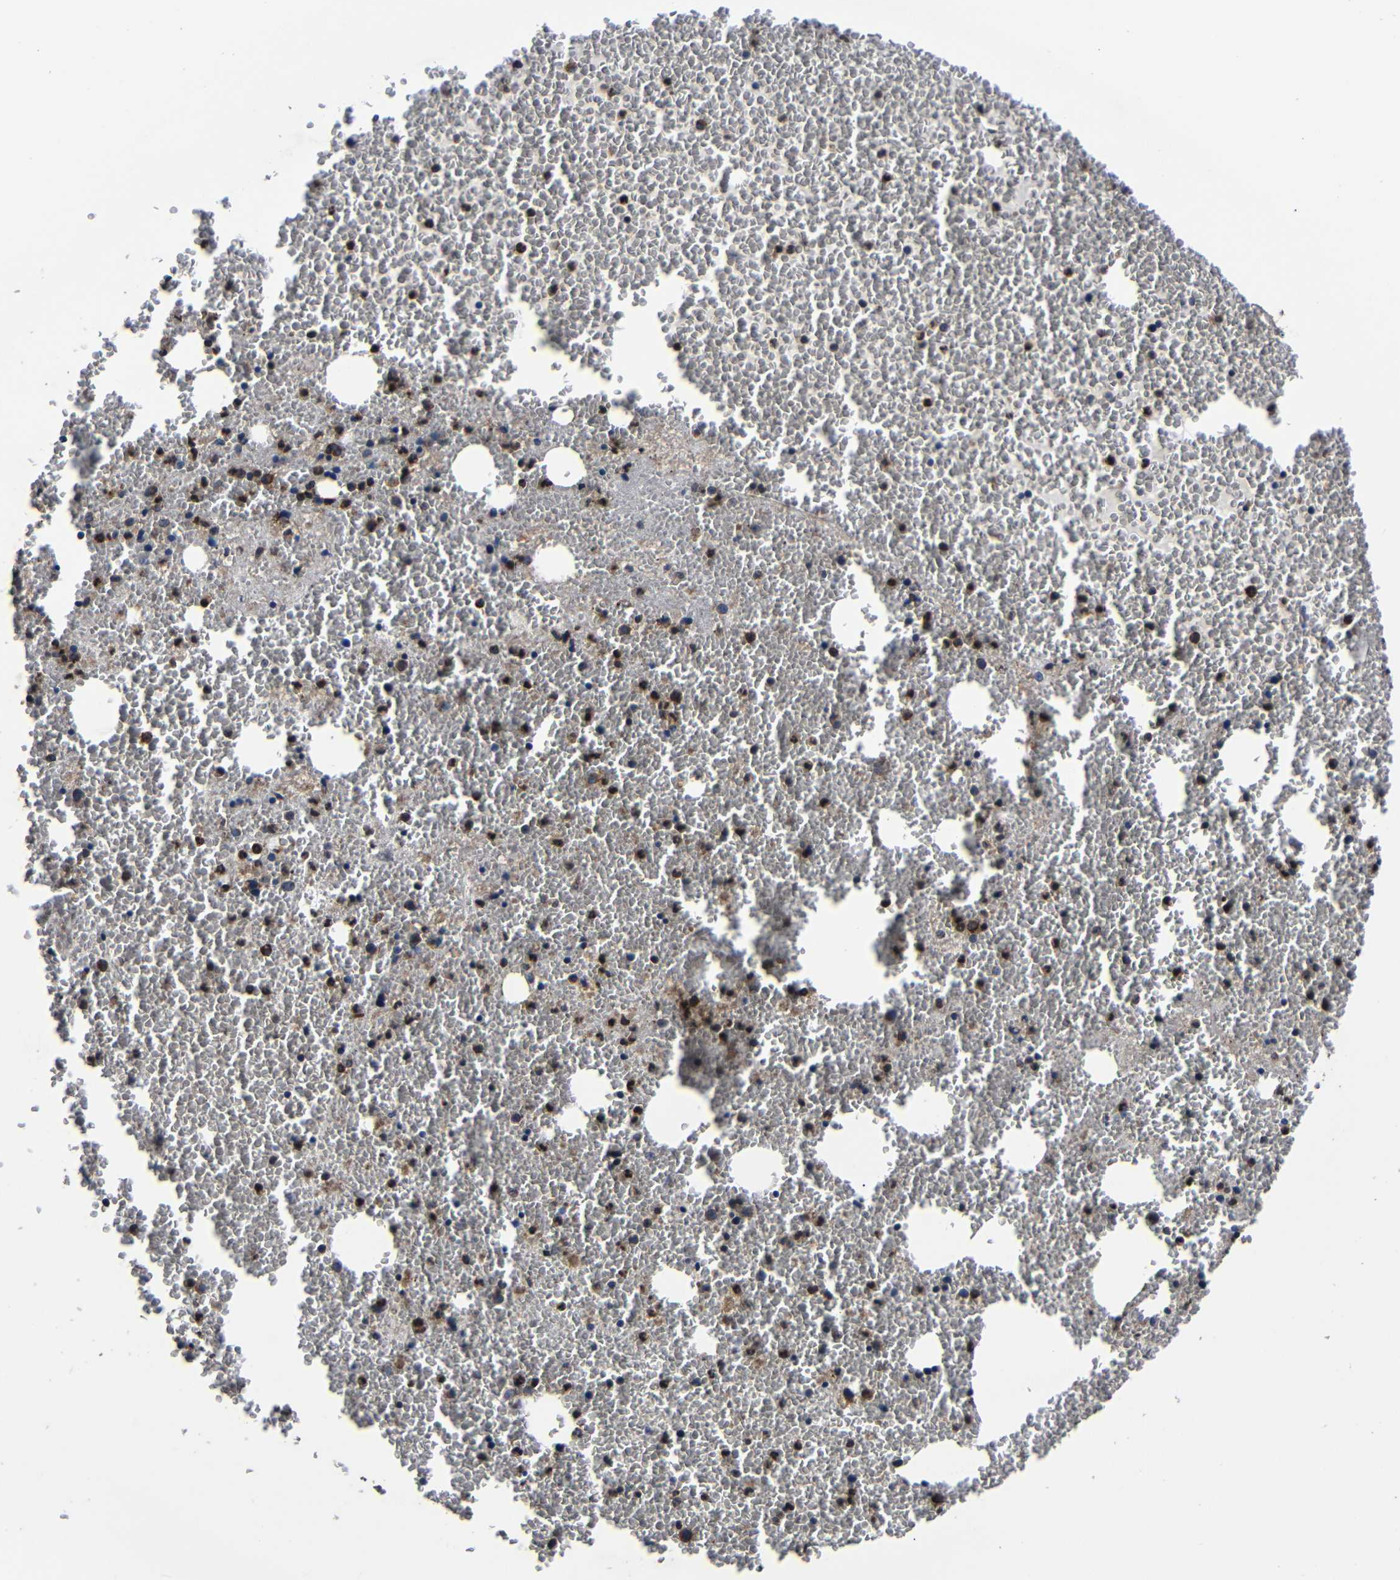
{"staining": {"intensity": "moderate", "quantity": "25%-75%", "location": "cytoplasmic/membranous"}, "tissue": "bone marrow", "cell_type": "Hematopoietic cells", "image_type": "normal", "snomed": [{"axis": "morphology", "description": "Normal tissue, NOS"}, {"axis": "morphology", "description": "Inflammation, NOS"}, {"axis": "topography", "description": "Bone marrow"}], "caption": "Immunohistochemical staining of unremarkable human bone marrow demonstrates moderate cytoplasmic/membranous protein positivity in about 25%-75% of hematopoietic cells.", "gene": "SCN9A", "patient": {"sex": "male", "age": 47}}